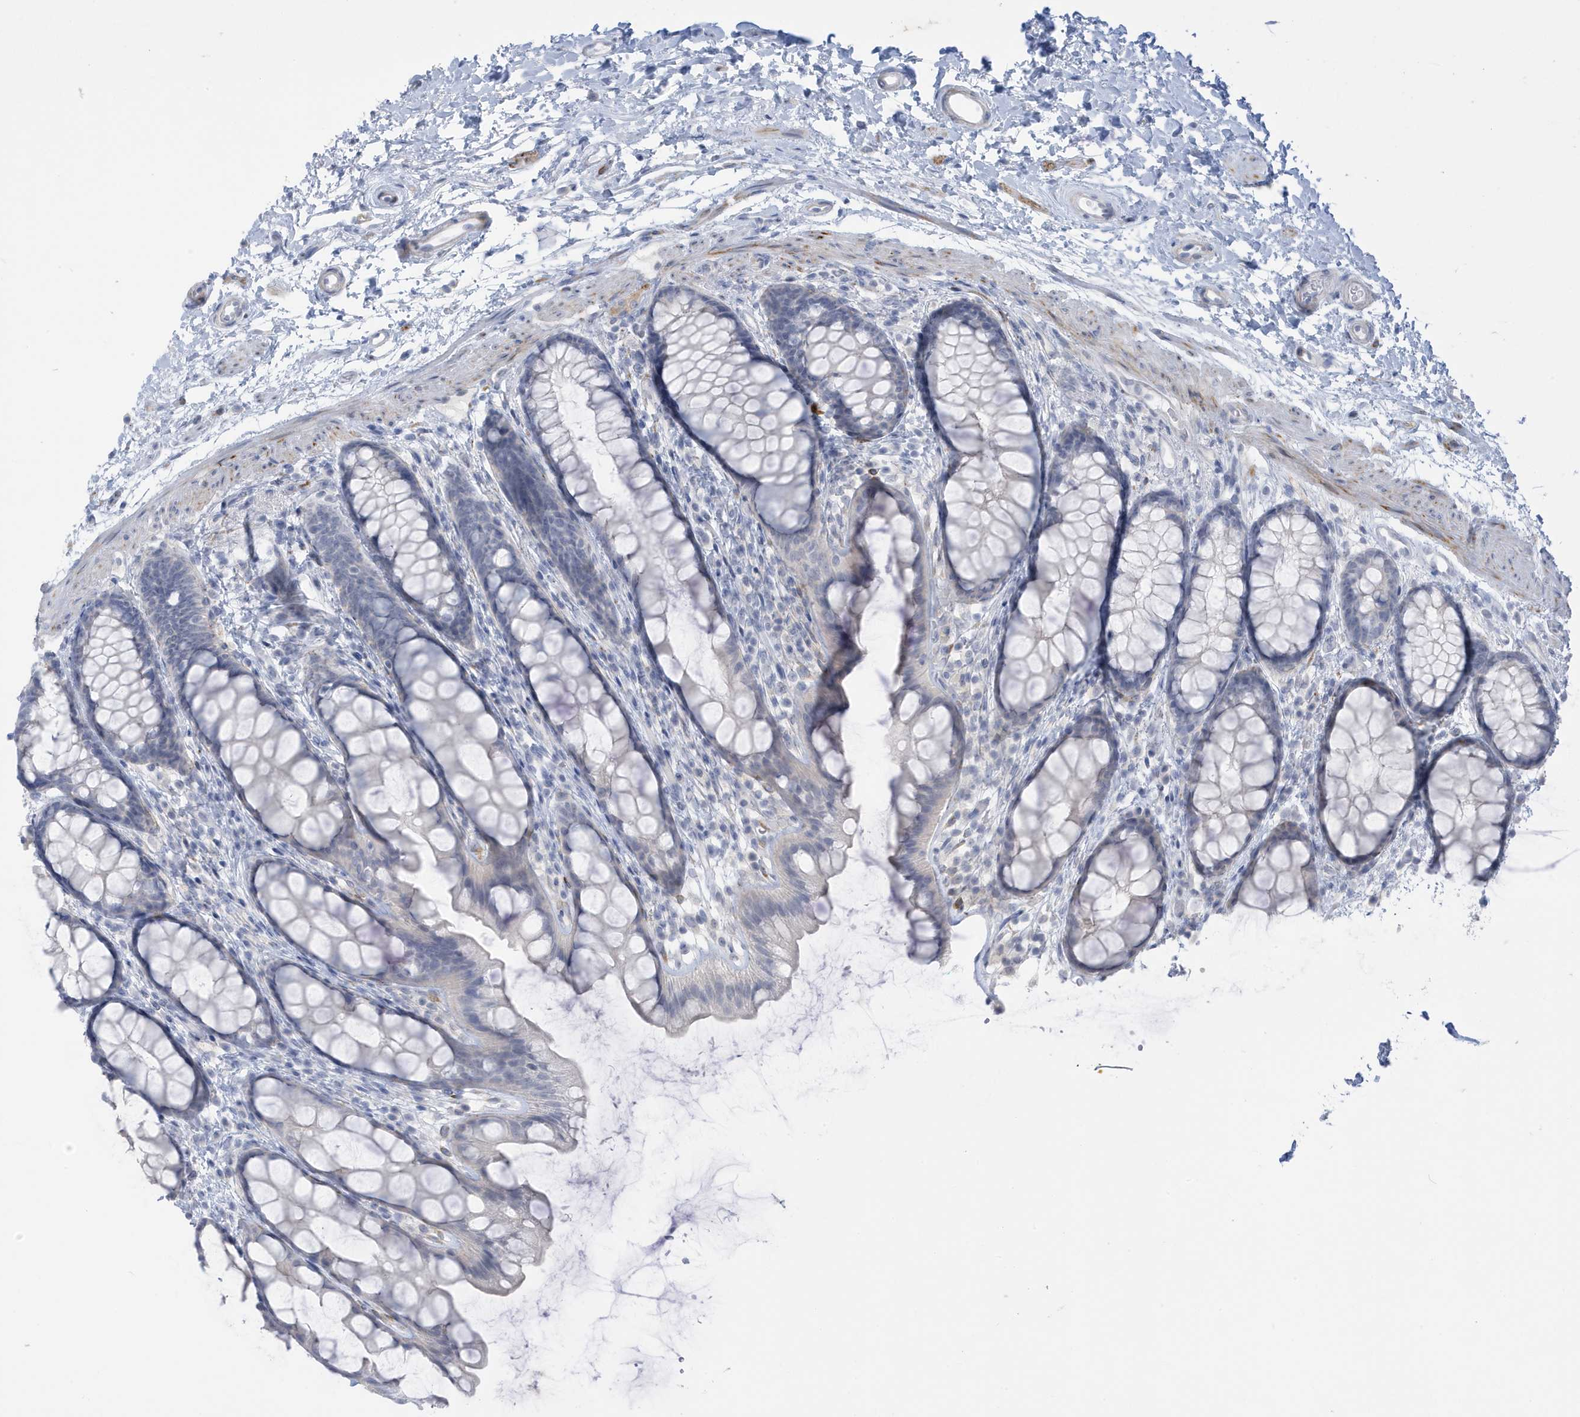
{"staining": {"intensity": "negative", "quantity": "none", "location": "none"}, "tissue": "rectum", "cell_type": "Glandular cells", "image_type": "normal", "snomed": [{"axis": "morphology", "description": "Normal tissue, NOS"}, {"axis": "topography", "description": "Rectum"}], "caption": "This is an immunohistochemistry histopathology image of unremarkable rectum. There is no positivity in glandular cells.", "gene": "PERM1", "patient": {"sex": "female", "age": 65}}